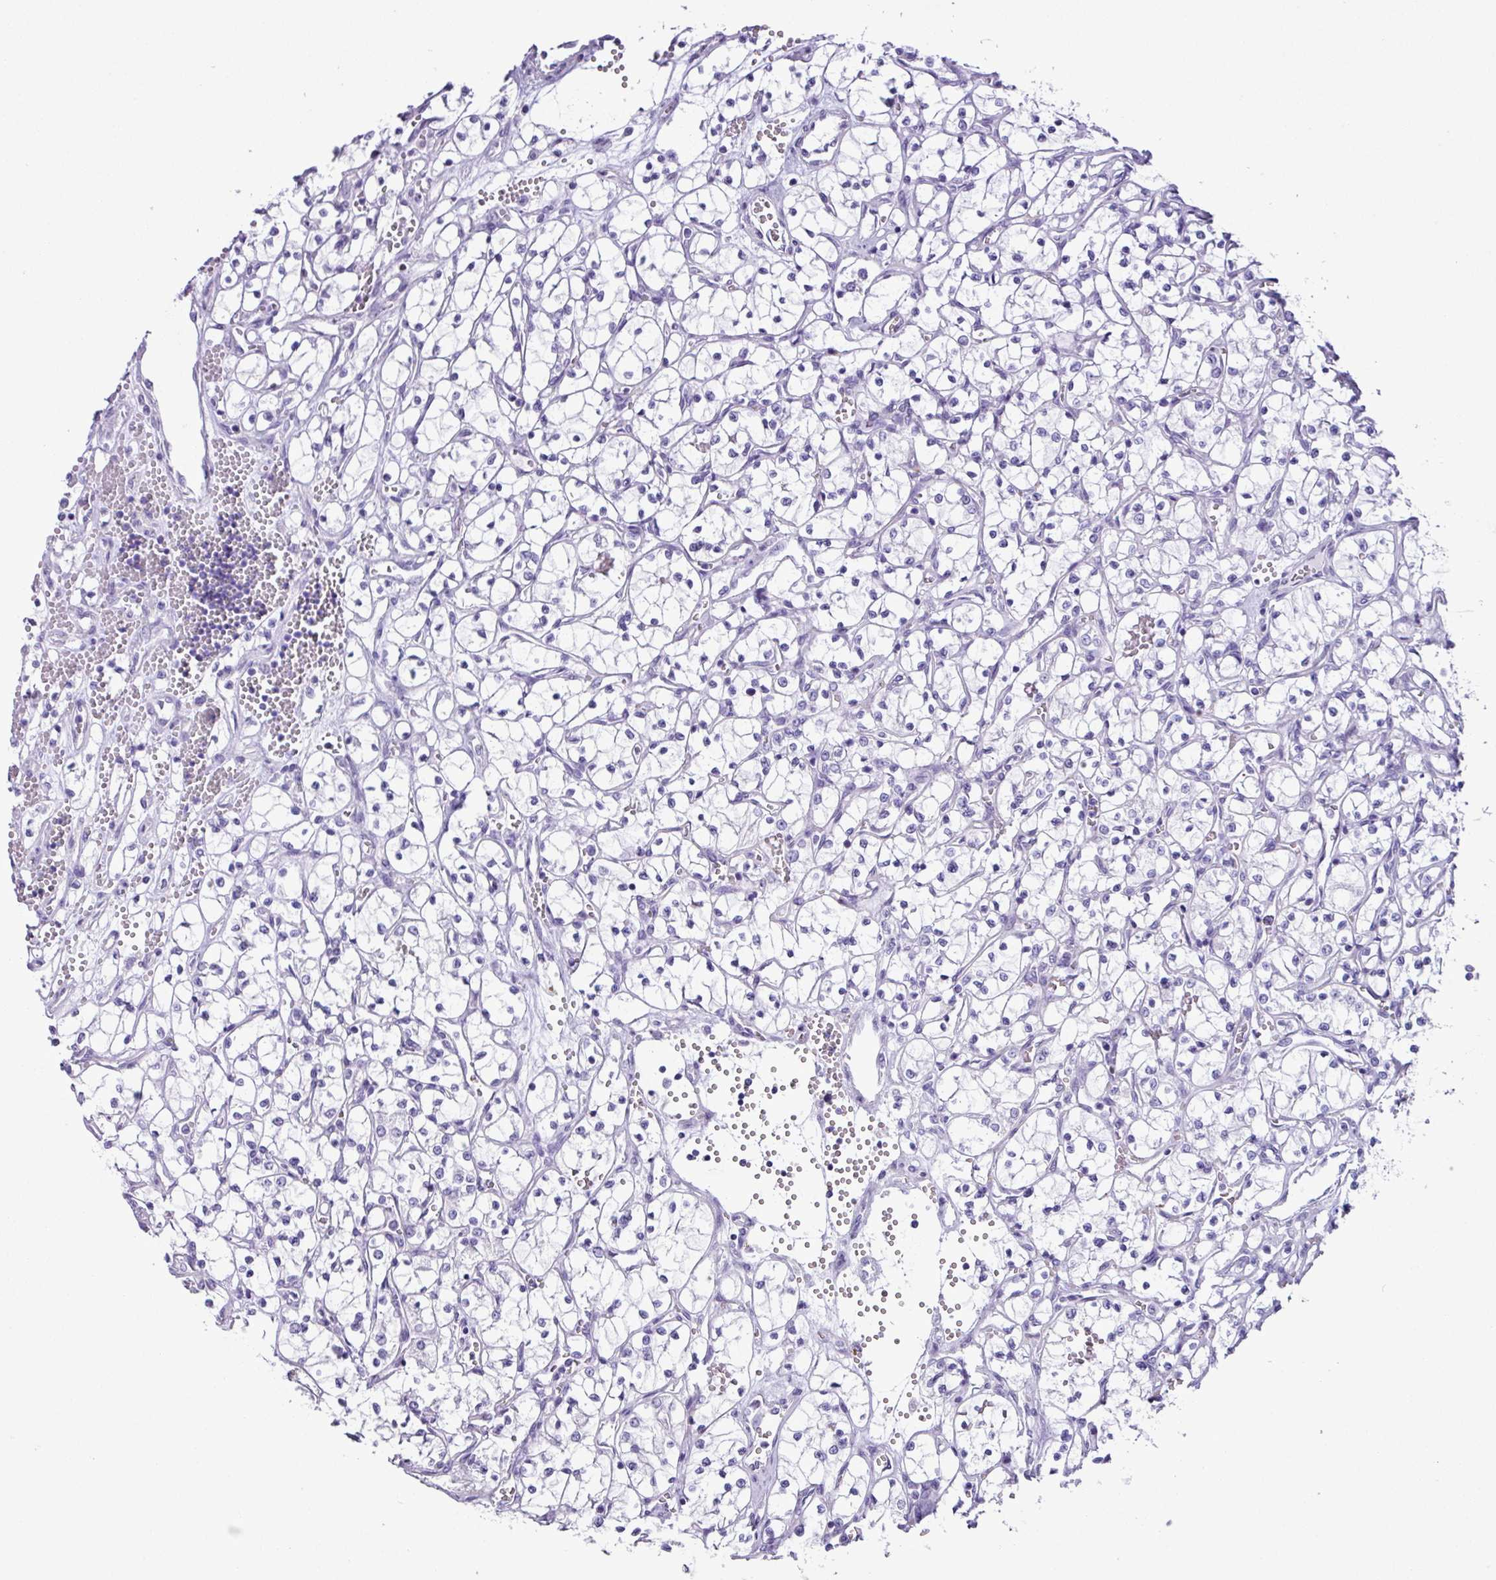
{"staining": {"intensity": "negative", "quantity": "none", "location": "none"}, "tissue": "renal cancer", "cell_type": "Tumor cells", "image_type": "cancer", "snomed": [{"axis": "morphology", "description": "Adenocarcinoma, NOS"}, {"axis": "topography", "description": "Kidney"}], "caption": "Tumor cells show no significant protein expression in renal cancer. (Stains: DAB immunohistochemistry with hematoxylin counter stain, Microscopy: brightfield microscopy at high magnification).", "gene": "AGO3", "patient": {"sex": "female", "age": 69}}